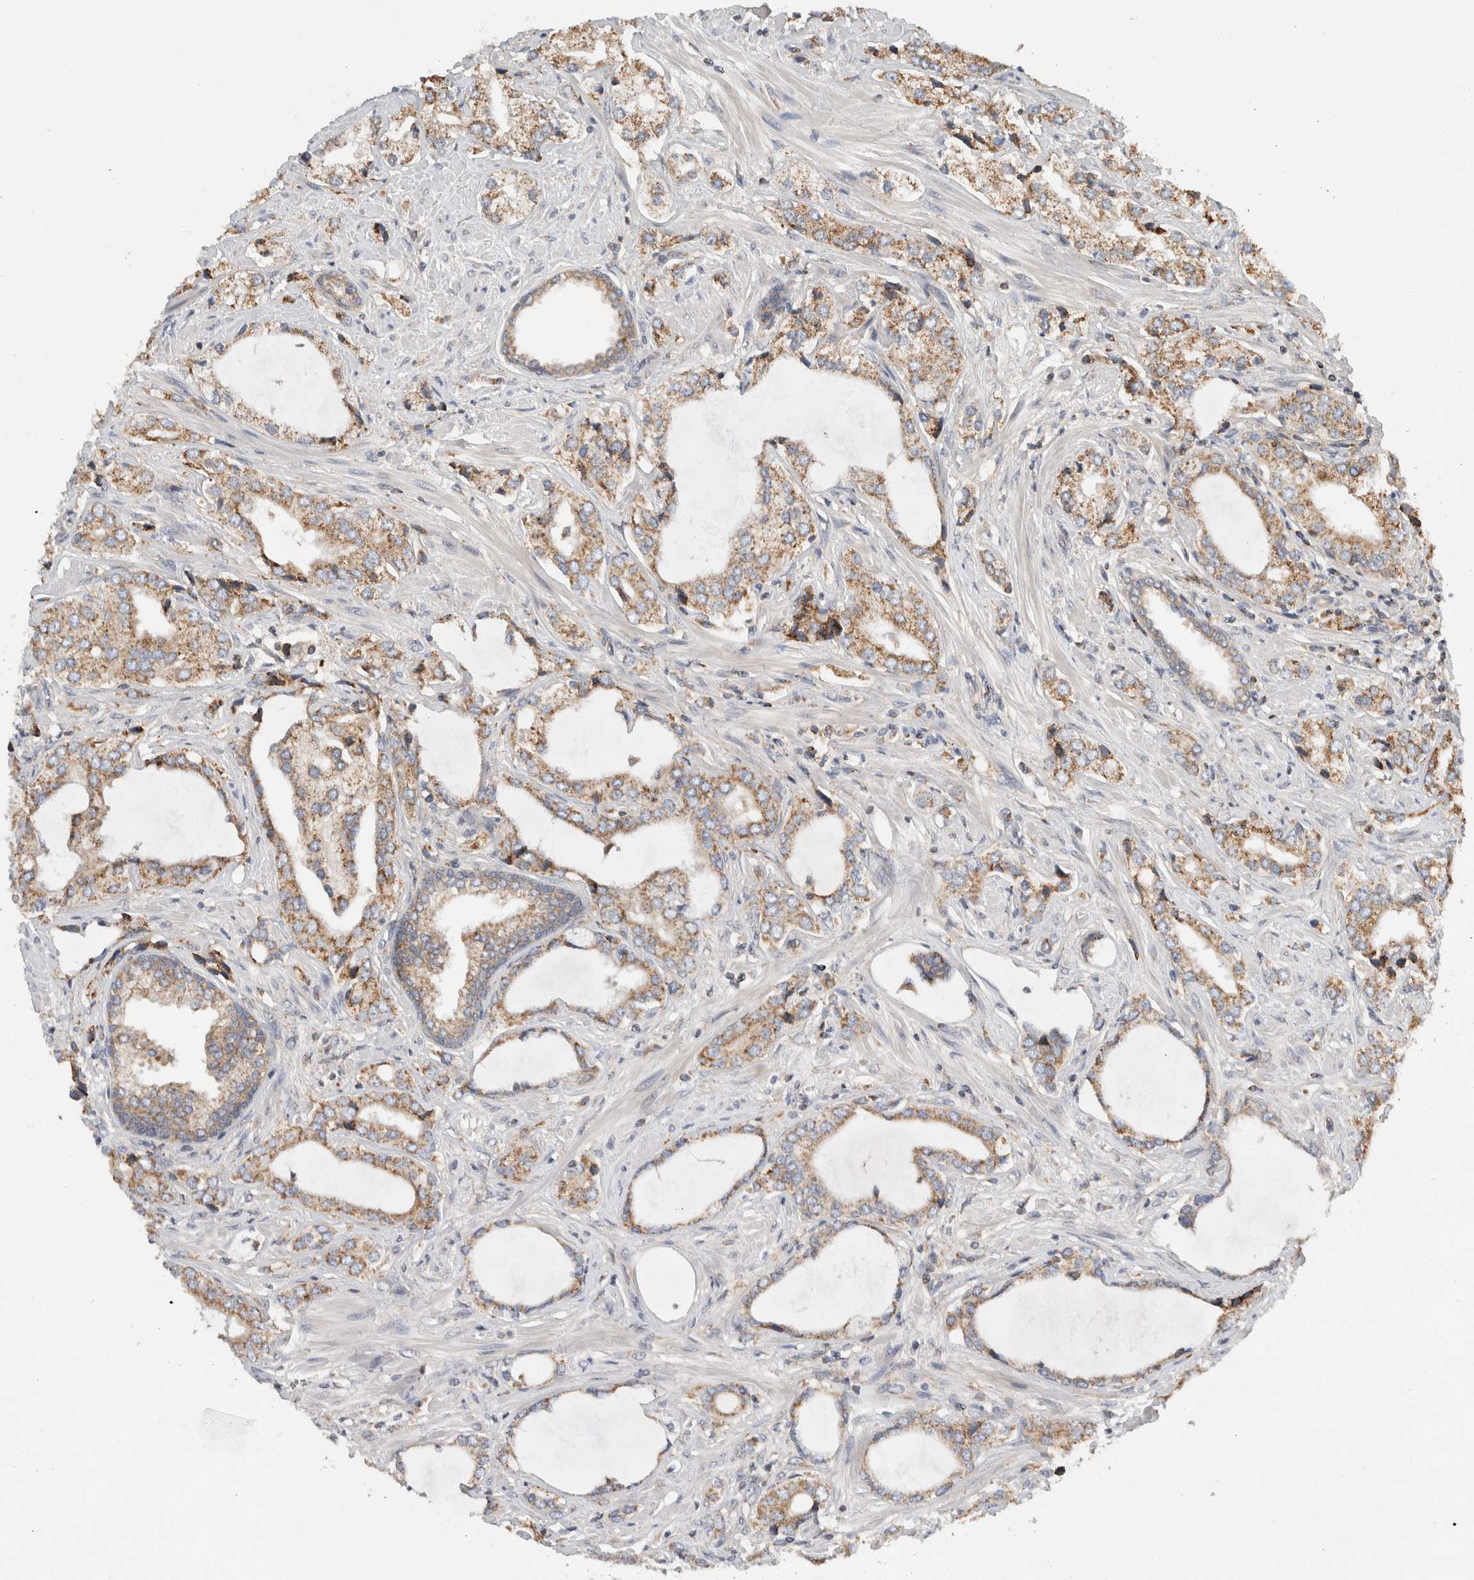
{"staining": {"intensity": "moderate", "quantity": ">75%", "location": "cytoplasmic/membranous"}, "tissue": "prostate cancer", "cell_type": "Tumor cells", "image_type": "cancer", "snomed": [{"axis": "morphology", "description": "Adenocarcinoma, High grade"}, {"axis": "topography", "description": "Prostate"}], "caption": "Moderate cytoplasmic/membranous staining is present in about >75% of tumor cells in prostate cancer.", "gene": "AMPD1", "patient": {"sex": "male", "age": 66}}